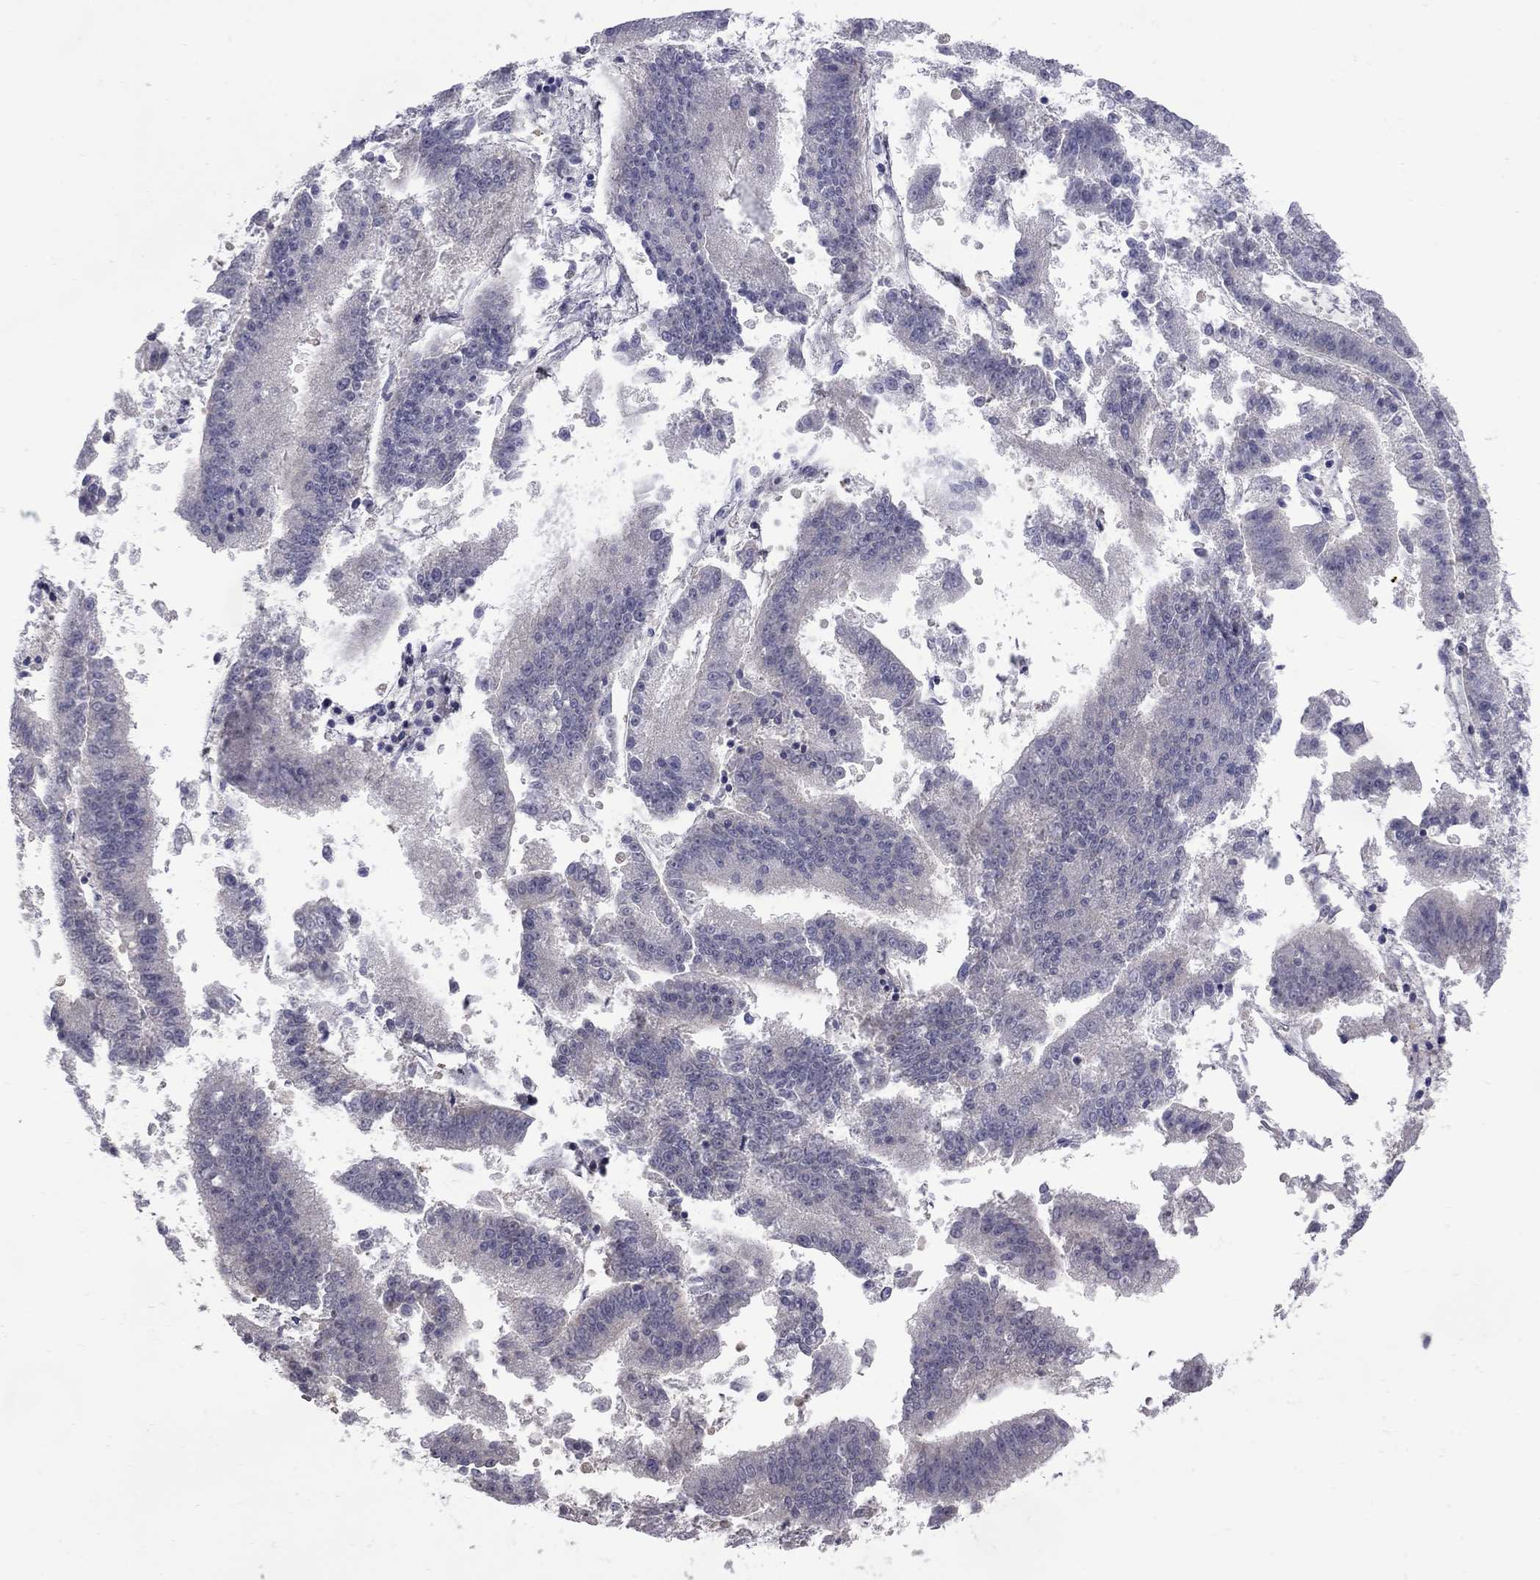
{"staining": {"intensity": "negative", "quantity": "none", "location": "none"}, "tissue": "endometrial cancer", "cell_type": "Tumor cells", "image_type": "cancer", "snomed": [{"axis": "morphology", "description": "Adenocarcinoma, NOS"}, {"axis": "topography", "description": "Endometrium"}], "caption": "DAB immunohistochemical staining of endometrial adenocarcinoma shows no significant expression in tumor cells.", "gene": "NRARP", "patient": {"sex": "female", "age": 66}}